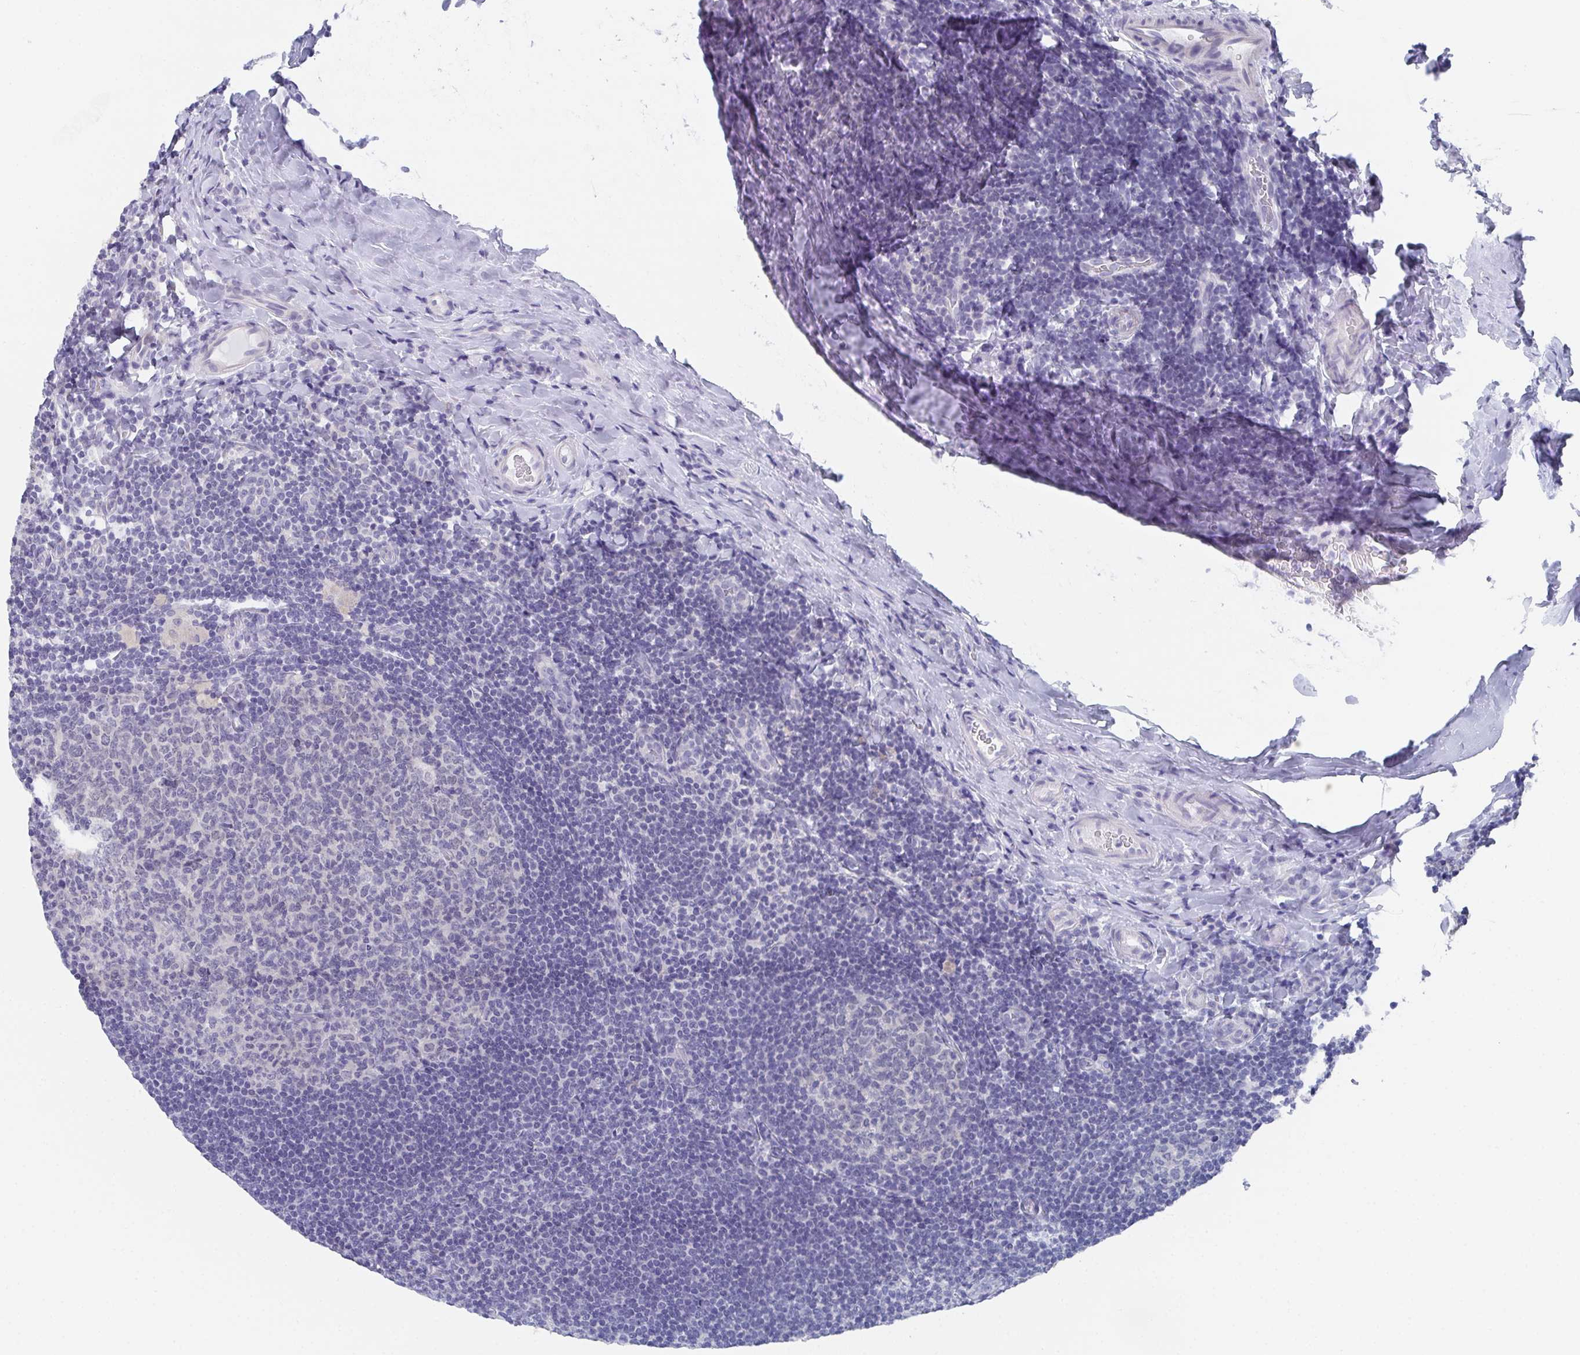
{"staining": {"intensity": "negative", "quantity": "none", "location": "none"}, "tissue": "tonsil", "cell_type": "Germinal center cells", "image_type": "normal", "snomed": [{"axis": "morphology", "description": "Normal tissue, NOS"}, {"axis": "topography", "description": "Tonsil"}], "caption": "IHC of benign tonsil displays no expression in germinal center cells.", "gene": "DYDC2", "patient": {"sex": "male", "age": 17}}